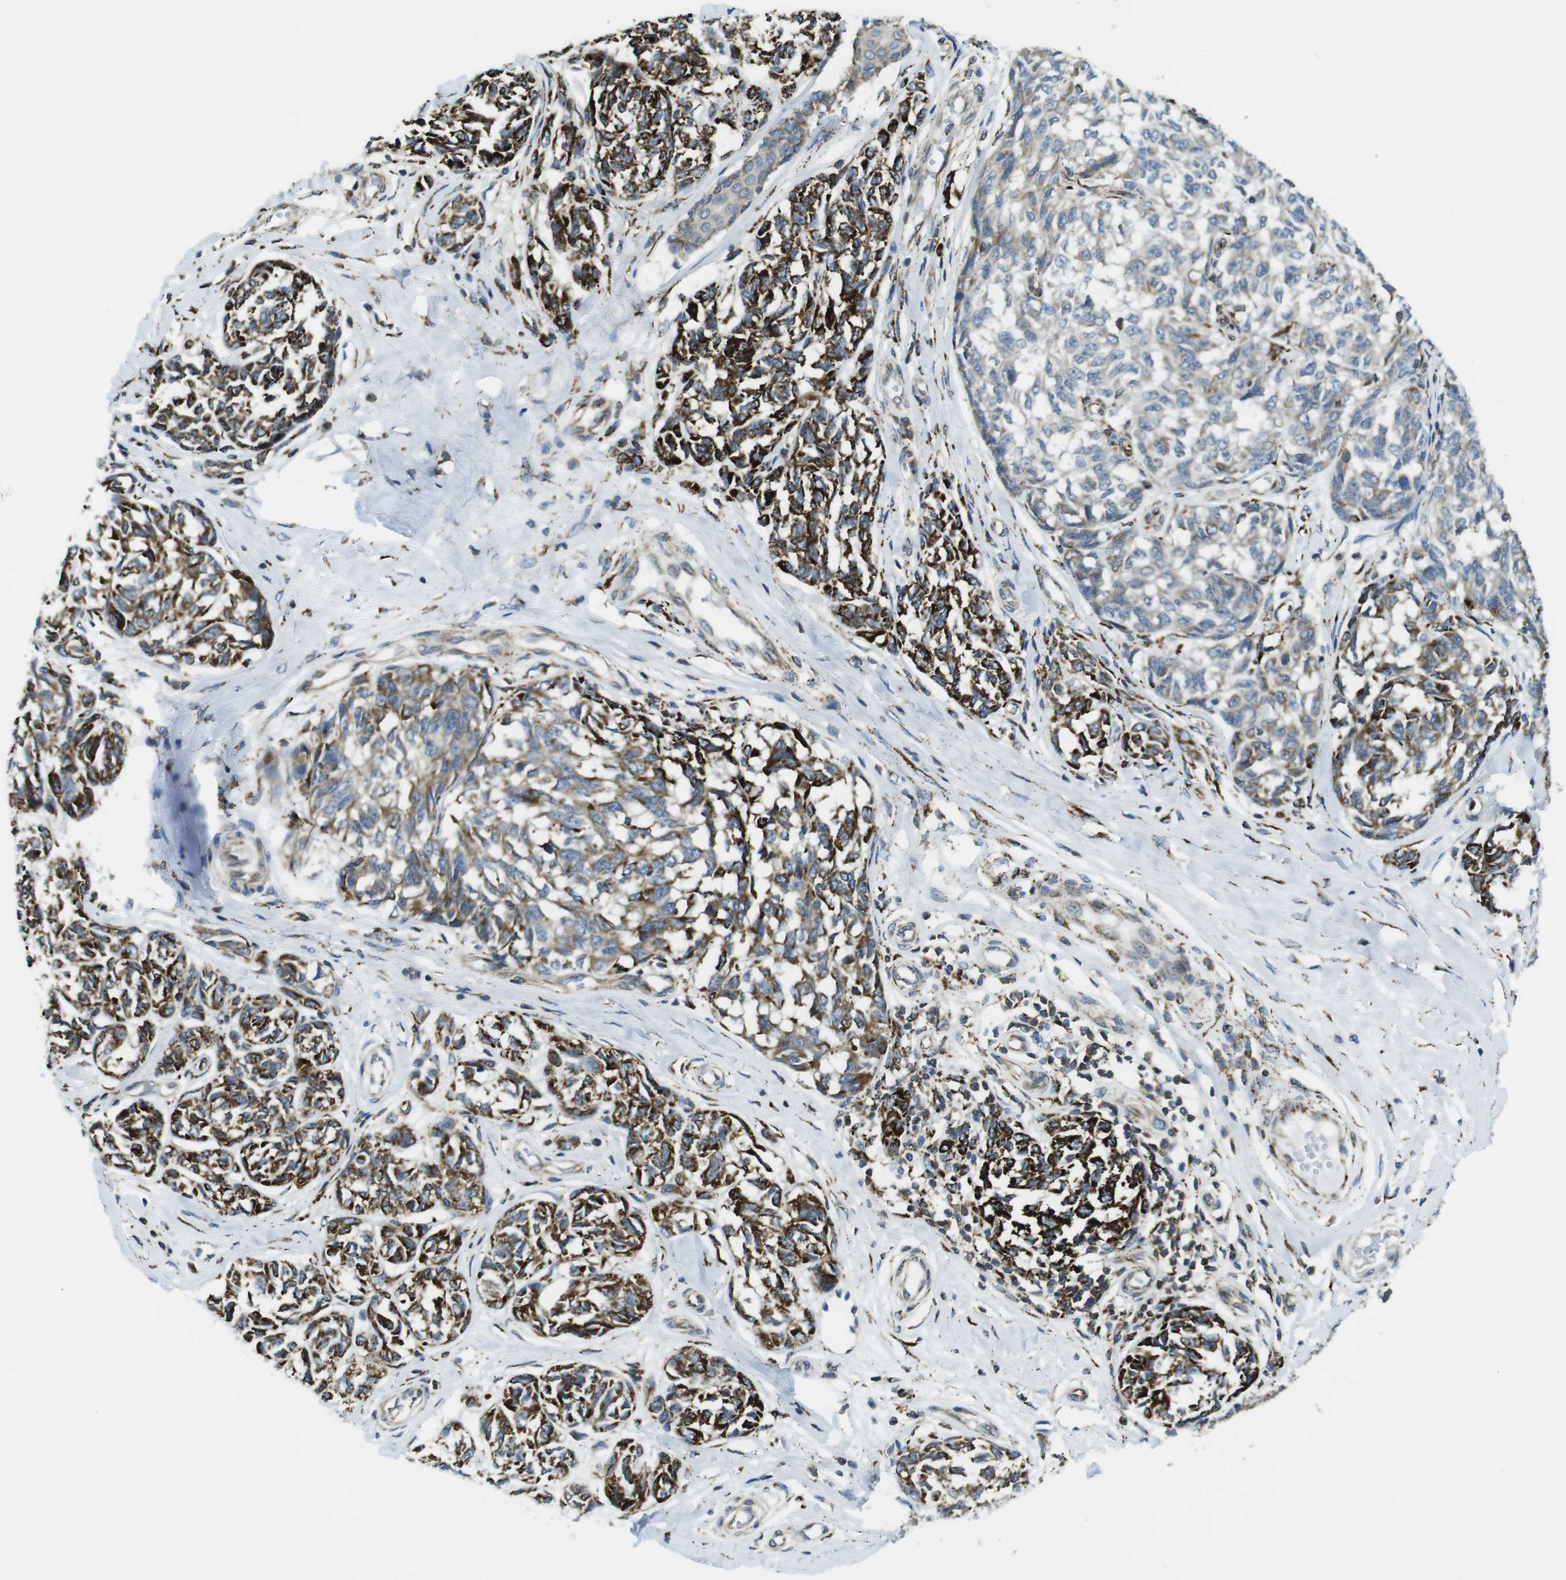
{"staining": {"intensity": "moderate", "quantity": "25%-75%", "location": "cytoplasmic/membranous"}, "tissue": "melanoma", "cell_type": "Tumor cells", "image_type": "cancer", "snomed": [{"axis": "morphology", "description": "Malignant melanoma, NOS"}, {"axis": "topography", "description": "Skin"}], "caption": "Malignant melanoma tissue exhibits moderate cytoplasmic/membranous staining in about 25%-75% of tumor cells The staining was performed using DAB (3,3'-diaminobenzidine), with brown indicating positive protein expression. Nuclei are stained blue with hematoxylin.", "gene": "KCNE3", "patient": {"sex": "female", "age": 64}}